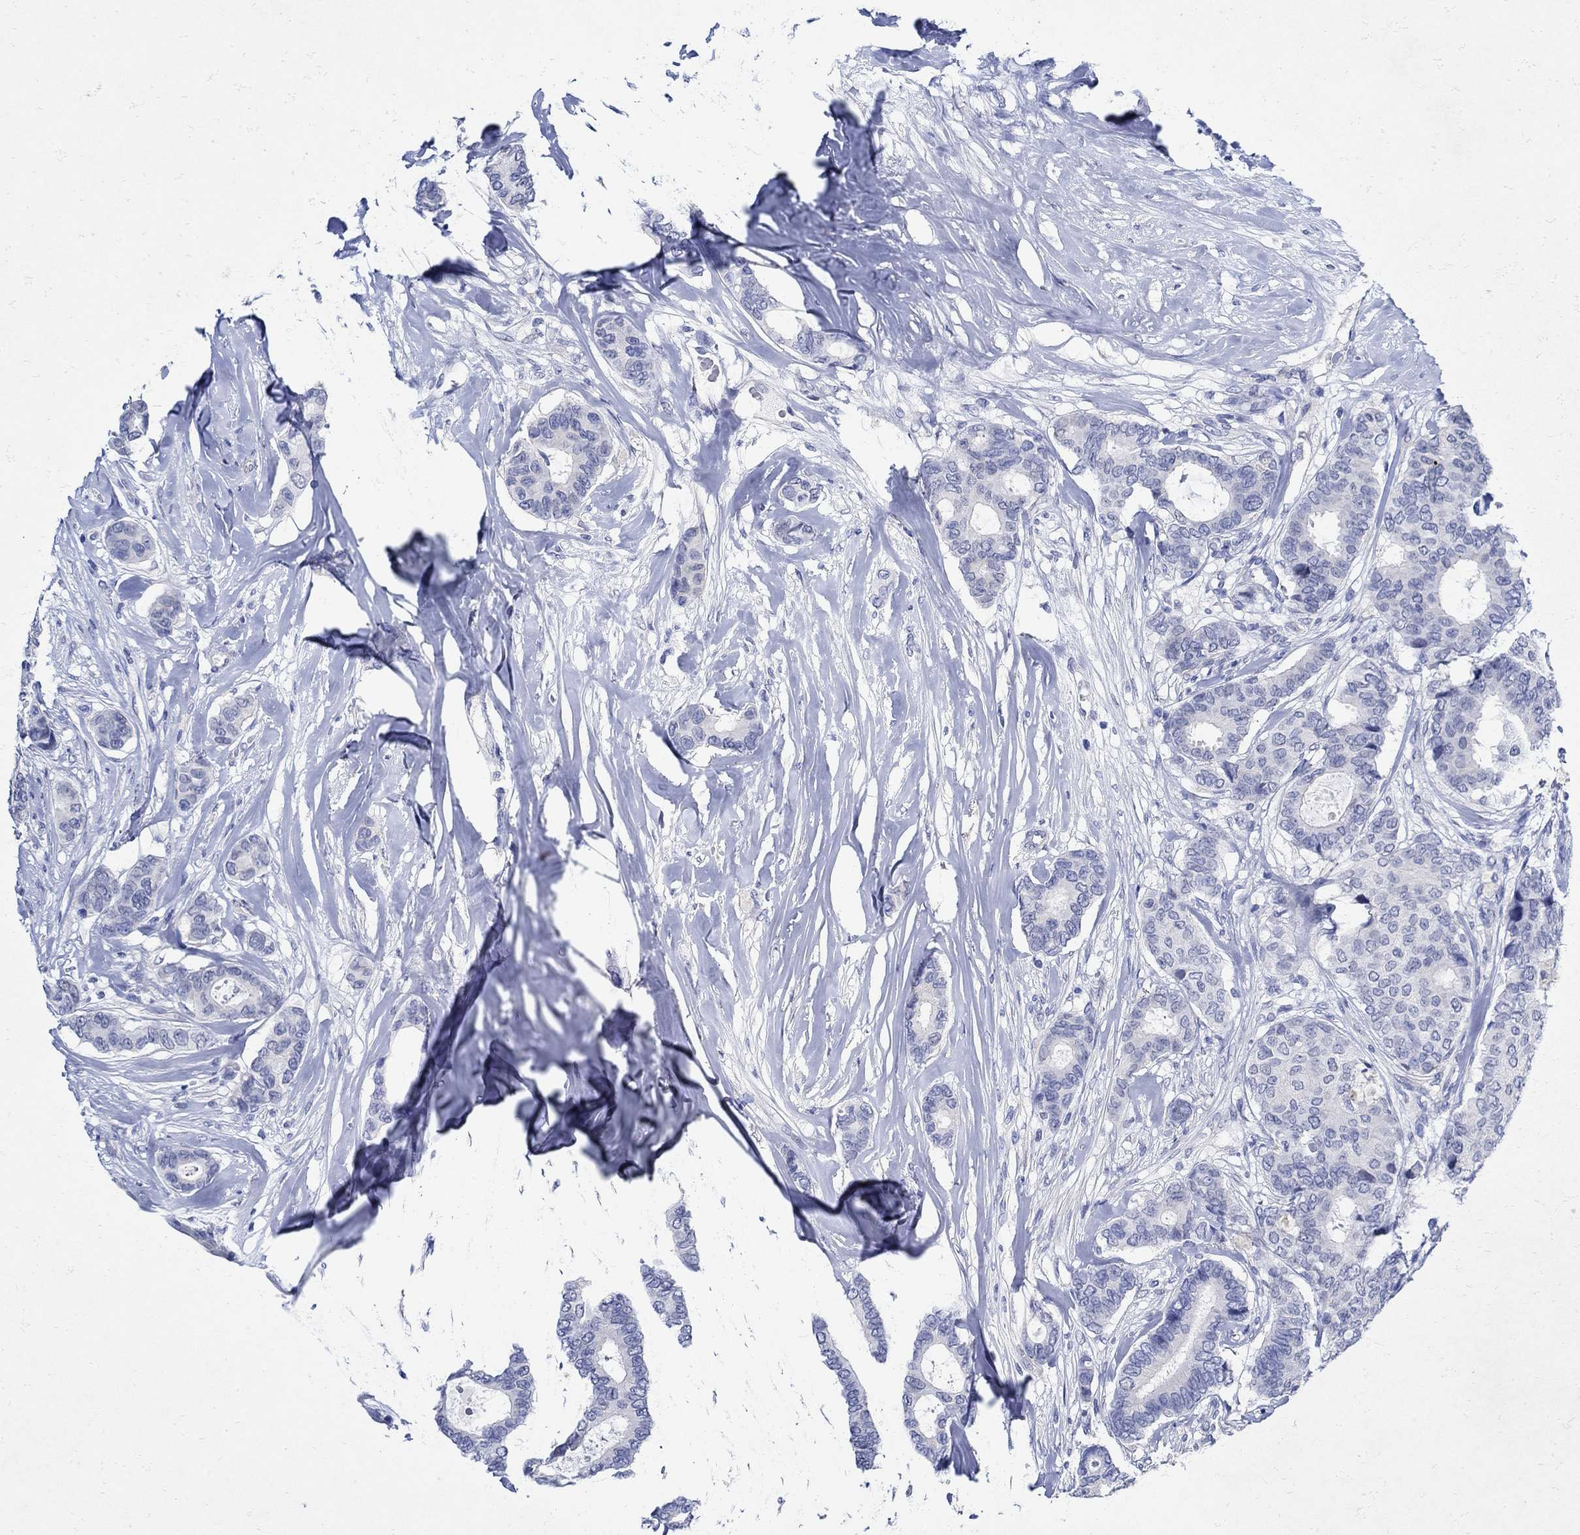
{"staining": {"intensity": "negative", "quantity": "none", "location": "none"}, "tissue": "breast cancer", "cell_type": "Tumor cells", "image_type": "cancer", "snomed": [{"axis": "morphology", "description": "Duct carcinoma"}, {"axis": "topography", "description": "Breast"}], "caption": "Immunohistochemistry (IHC) image of human breast cancer stained for a protein (brown), which shows no staining in tumor cells.", "gene": "NOS1", "patient": {"sex": "female", "age": 75}}